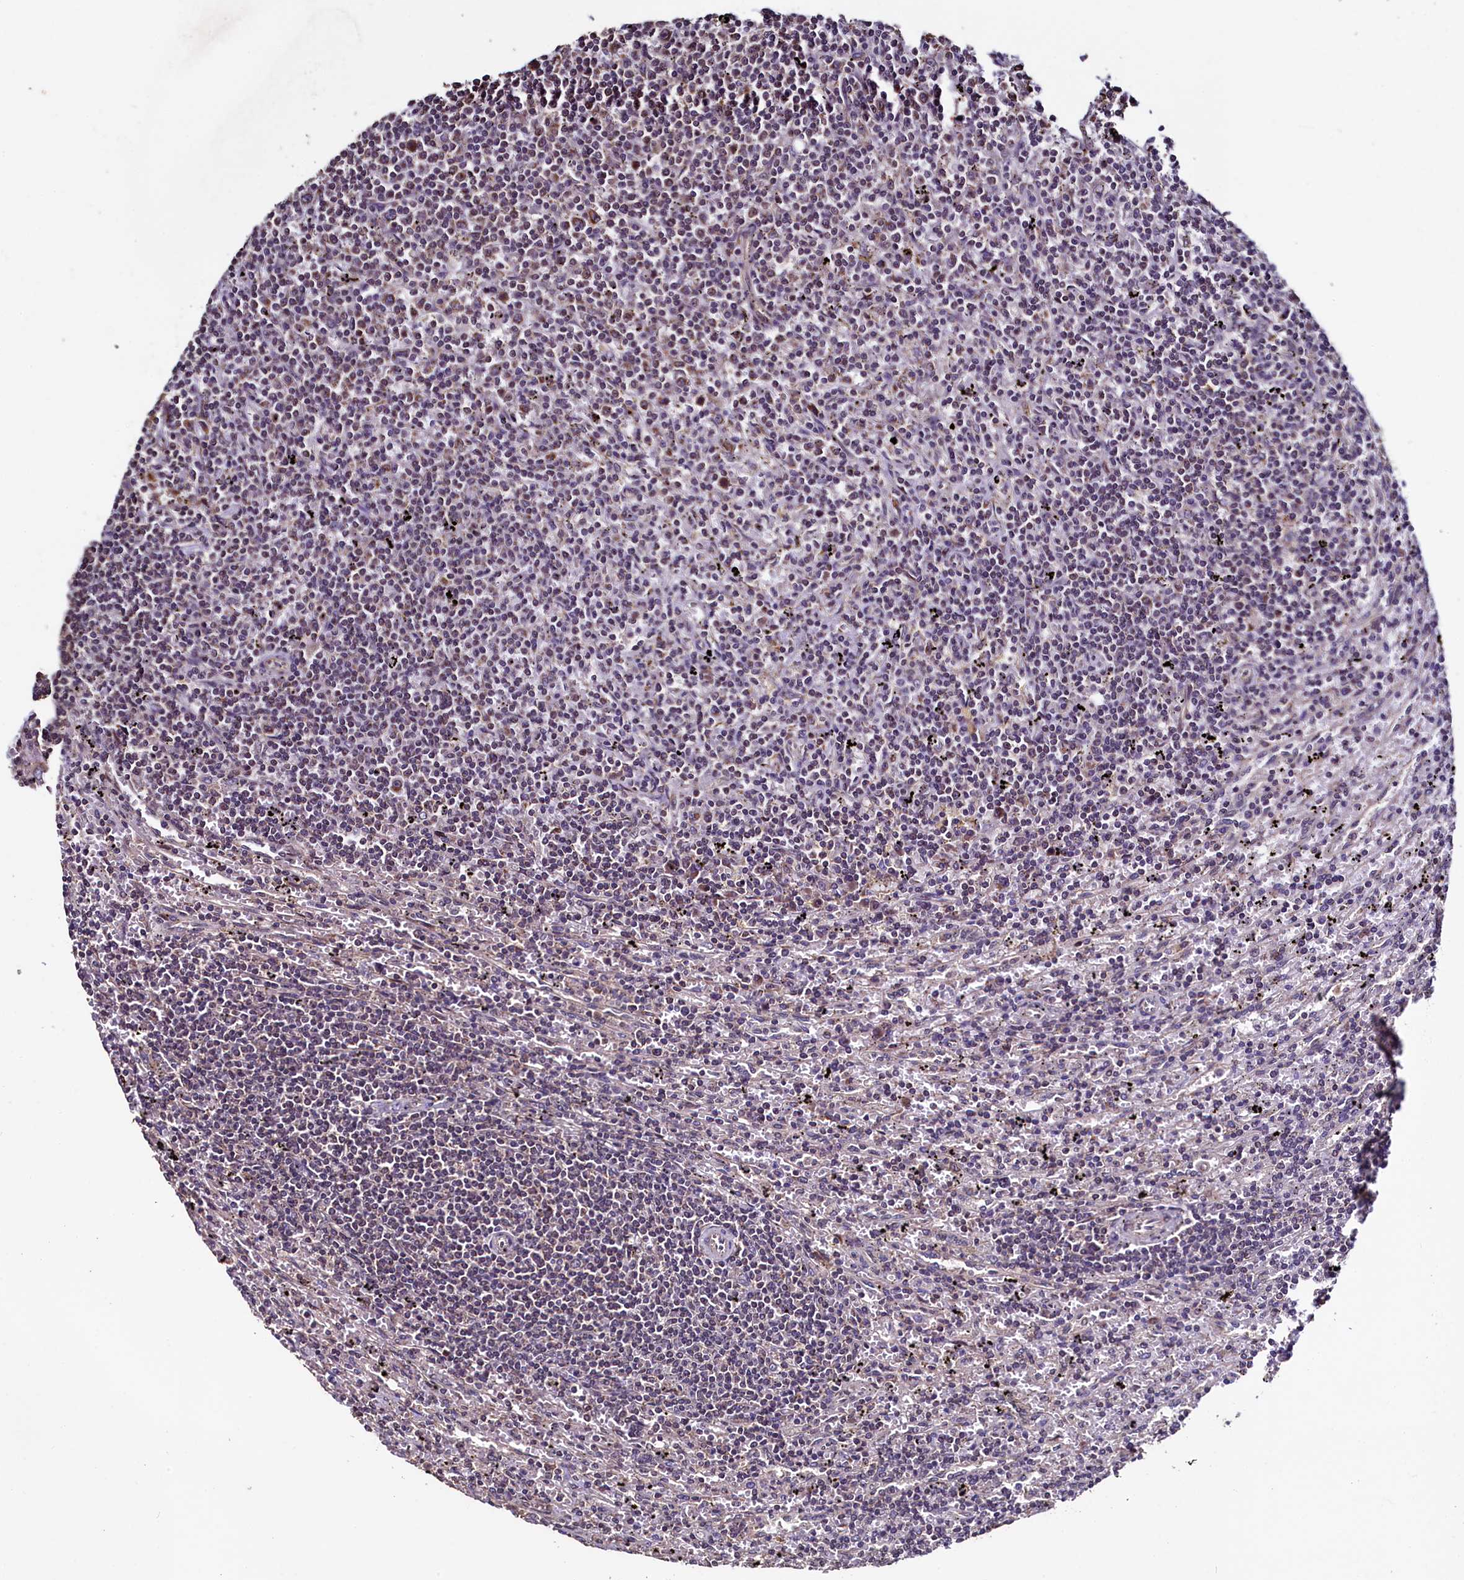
{"staining": {"intensity": "moderate", "quantity": "<25%", "location": "cytoplasmic/membranous"}, "tissue": "lymphoma", "cell_type": "Tumor cells", "image_type": "cancer", "snomed": [{"axis": "morphology", "description": "Malignant lymphoma, non-Hodgkin's type, Low grade"}, {"axis": "topography", "description": "Spleen"}], "caption": "Tumor cells demonstrate low levels of moderate cytoplasmic/membranous positivity in approximately <25% of cells in lymphoma.", "gene": "RBFA", "patient": {"sex": "male", "age": 76}}